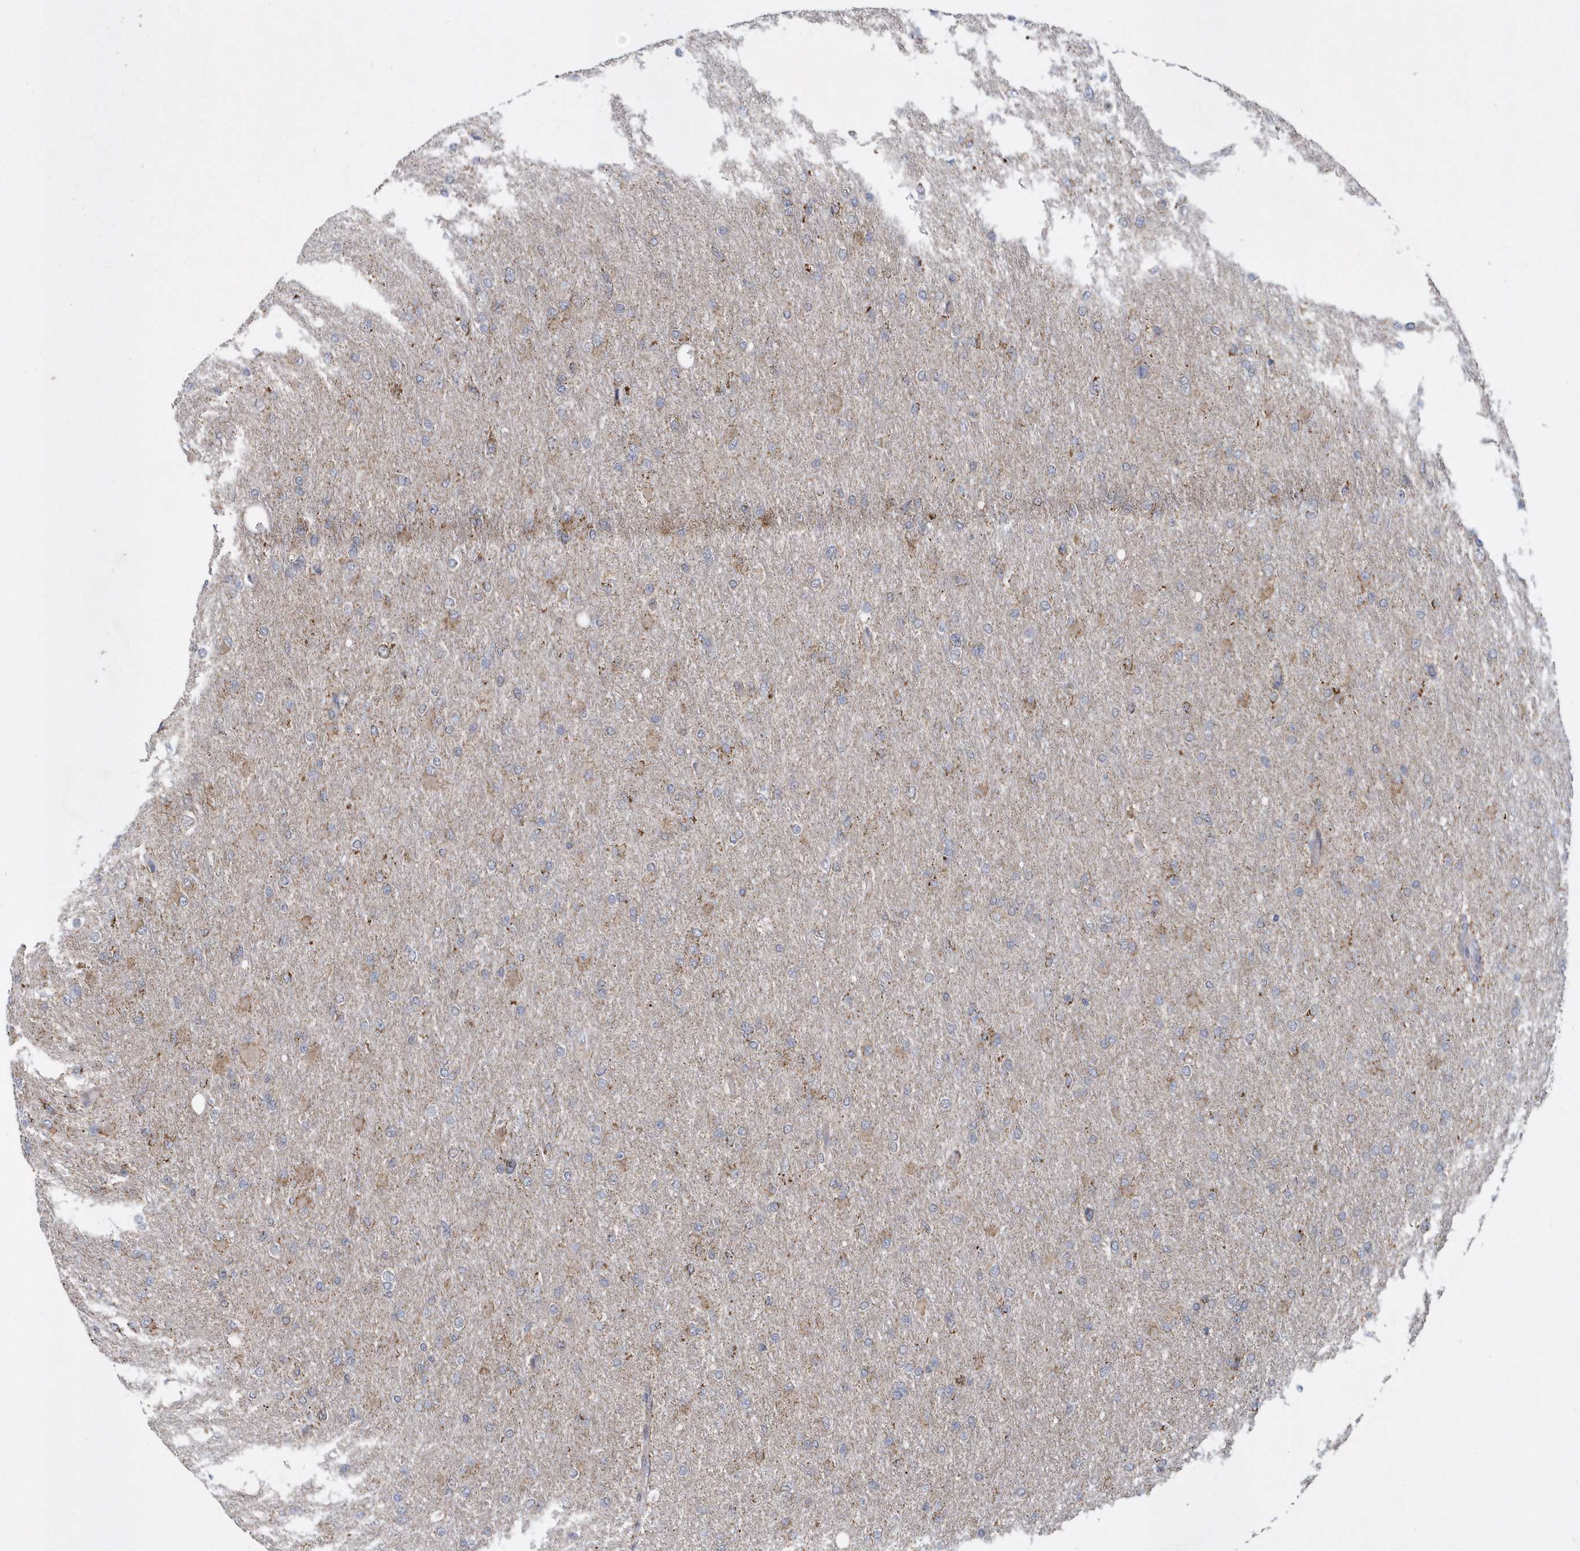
{"staining": {"intensity": "moderate", "quantity": ">75%", "location": "cytoplasmic/membranous"}, "tissue": "glioma", "cell_type": "Tumor cells", "image_type": "cancer", "snomed": [{"axis": "morphology", "description": "Glioma, malignant, High grade"}, {"axis": "topography", "description": "Cerebral cortex"}], "caption": "Glioma stained with a brown dye displays moderate cytoplasmic/membranous positive staining in about >75% of tumor cells.", "gene": "SLX9", "patient": {"sex": "female", "age": 36}}